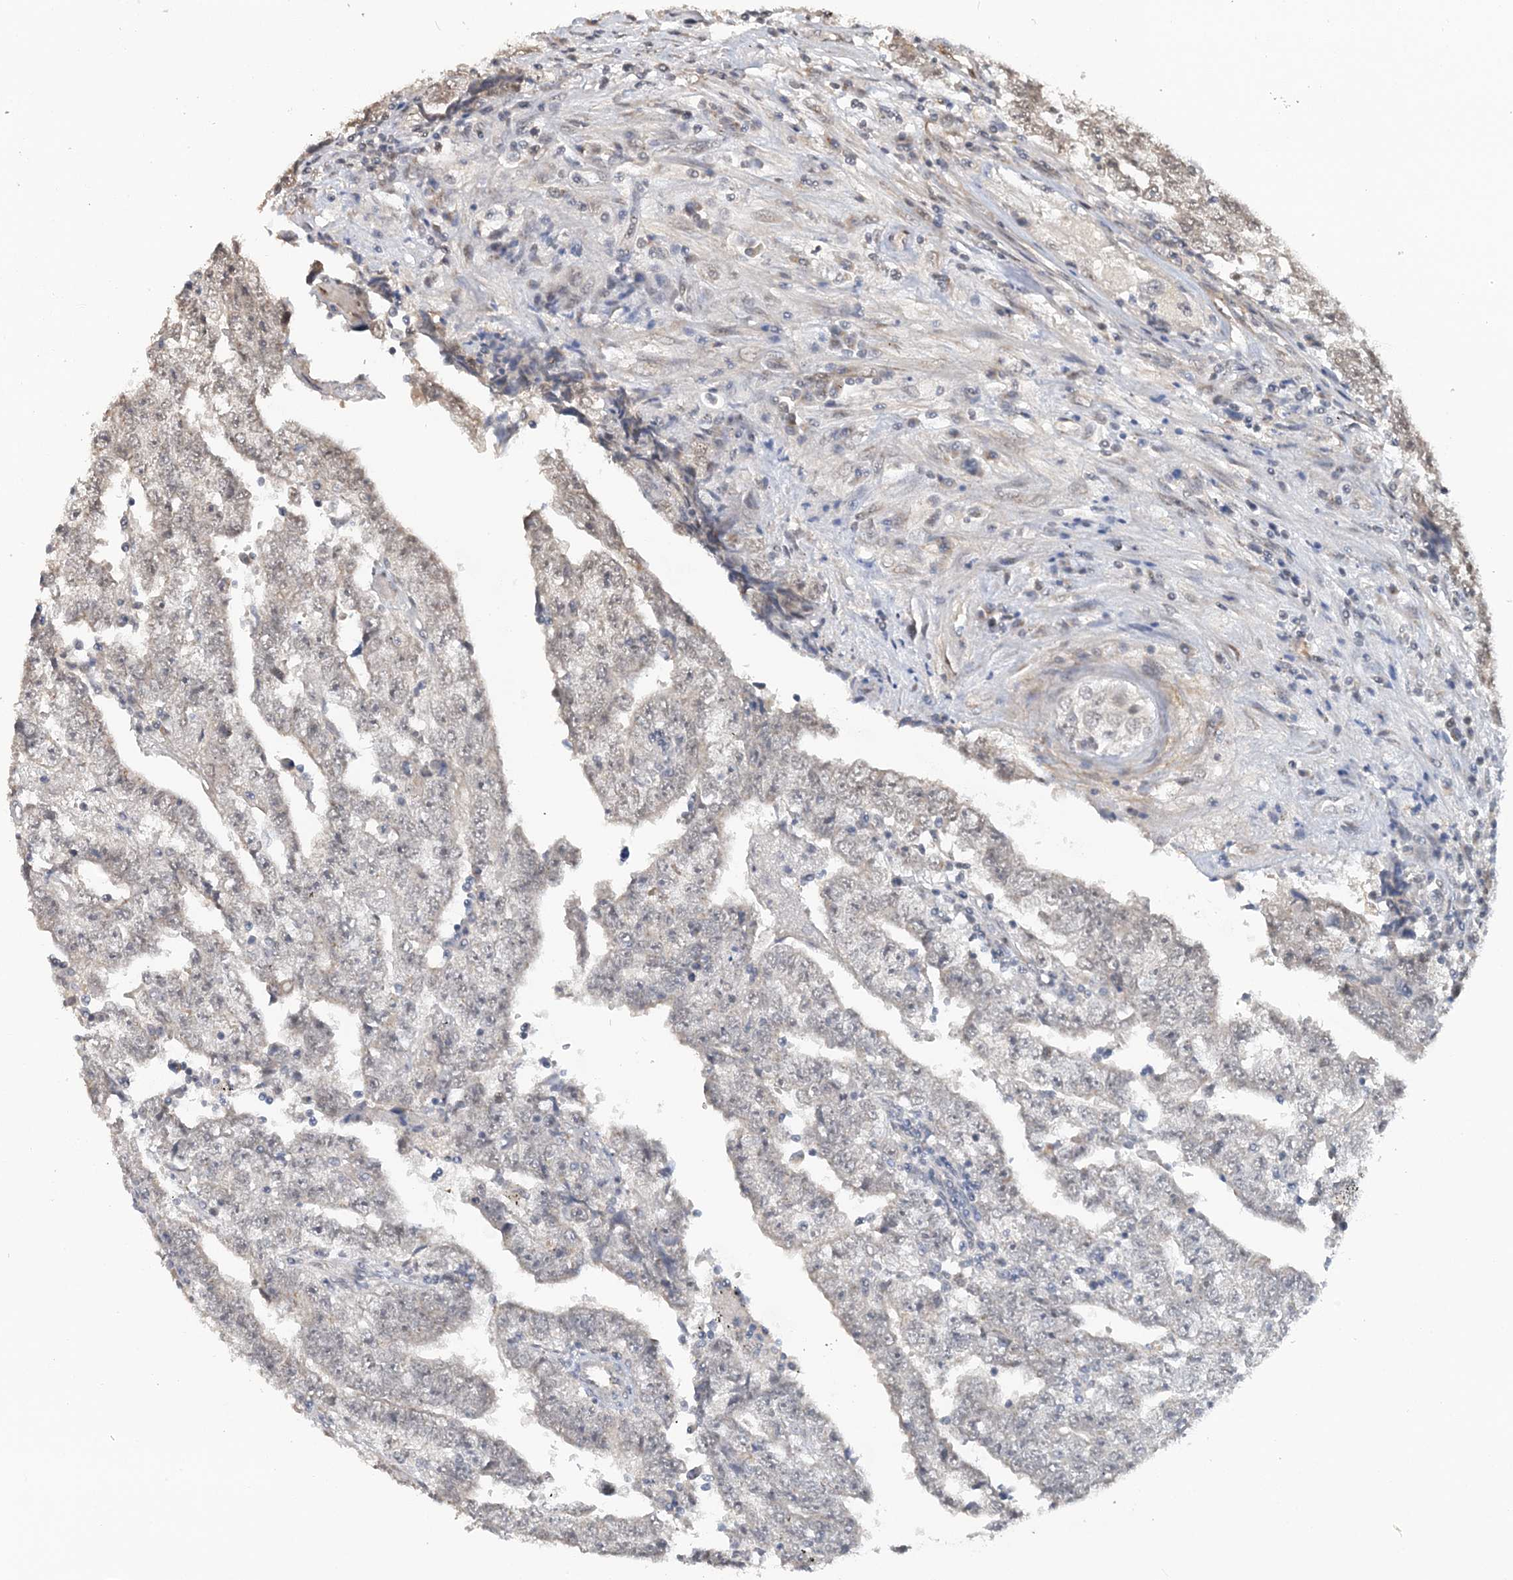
{"staining": {"intensity": "negative", "quantity": "none", "location": "none"}, "tissue": "testis cancer", "cell_type": "Tumor cells", "image_type": "cancer", "snomed": [{"axis": "morphology", "description": "Carcinoma, Embryonal, NOS"}, {"axis": "topography", "description": "Testis"}], "caption": "Testis embryonal carcinoma was stained to show a protein in brown. There is no significant positivity in tumor cells.", "gene": "TSHZ2", "patient": {"sex": "male", "age": 25}}